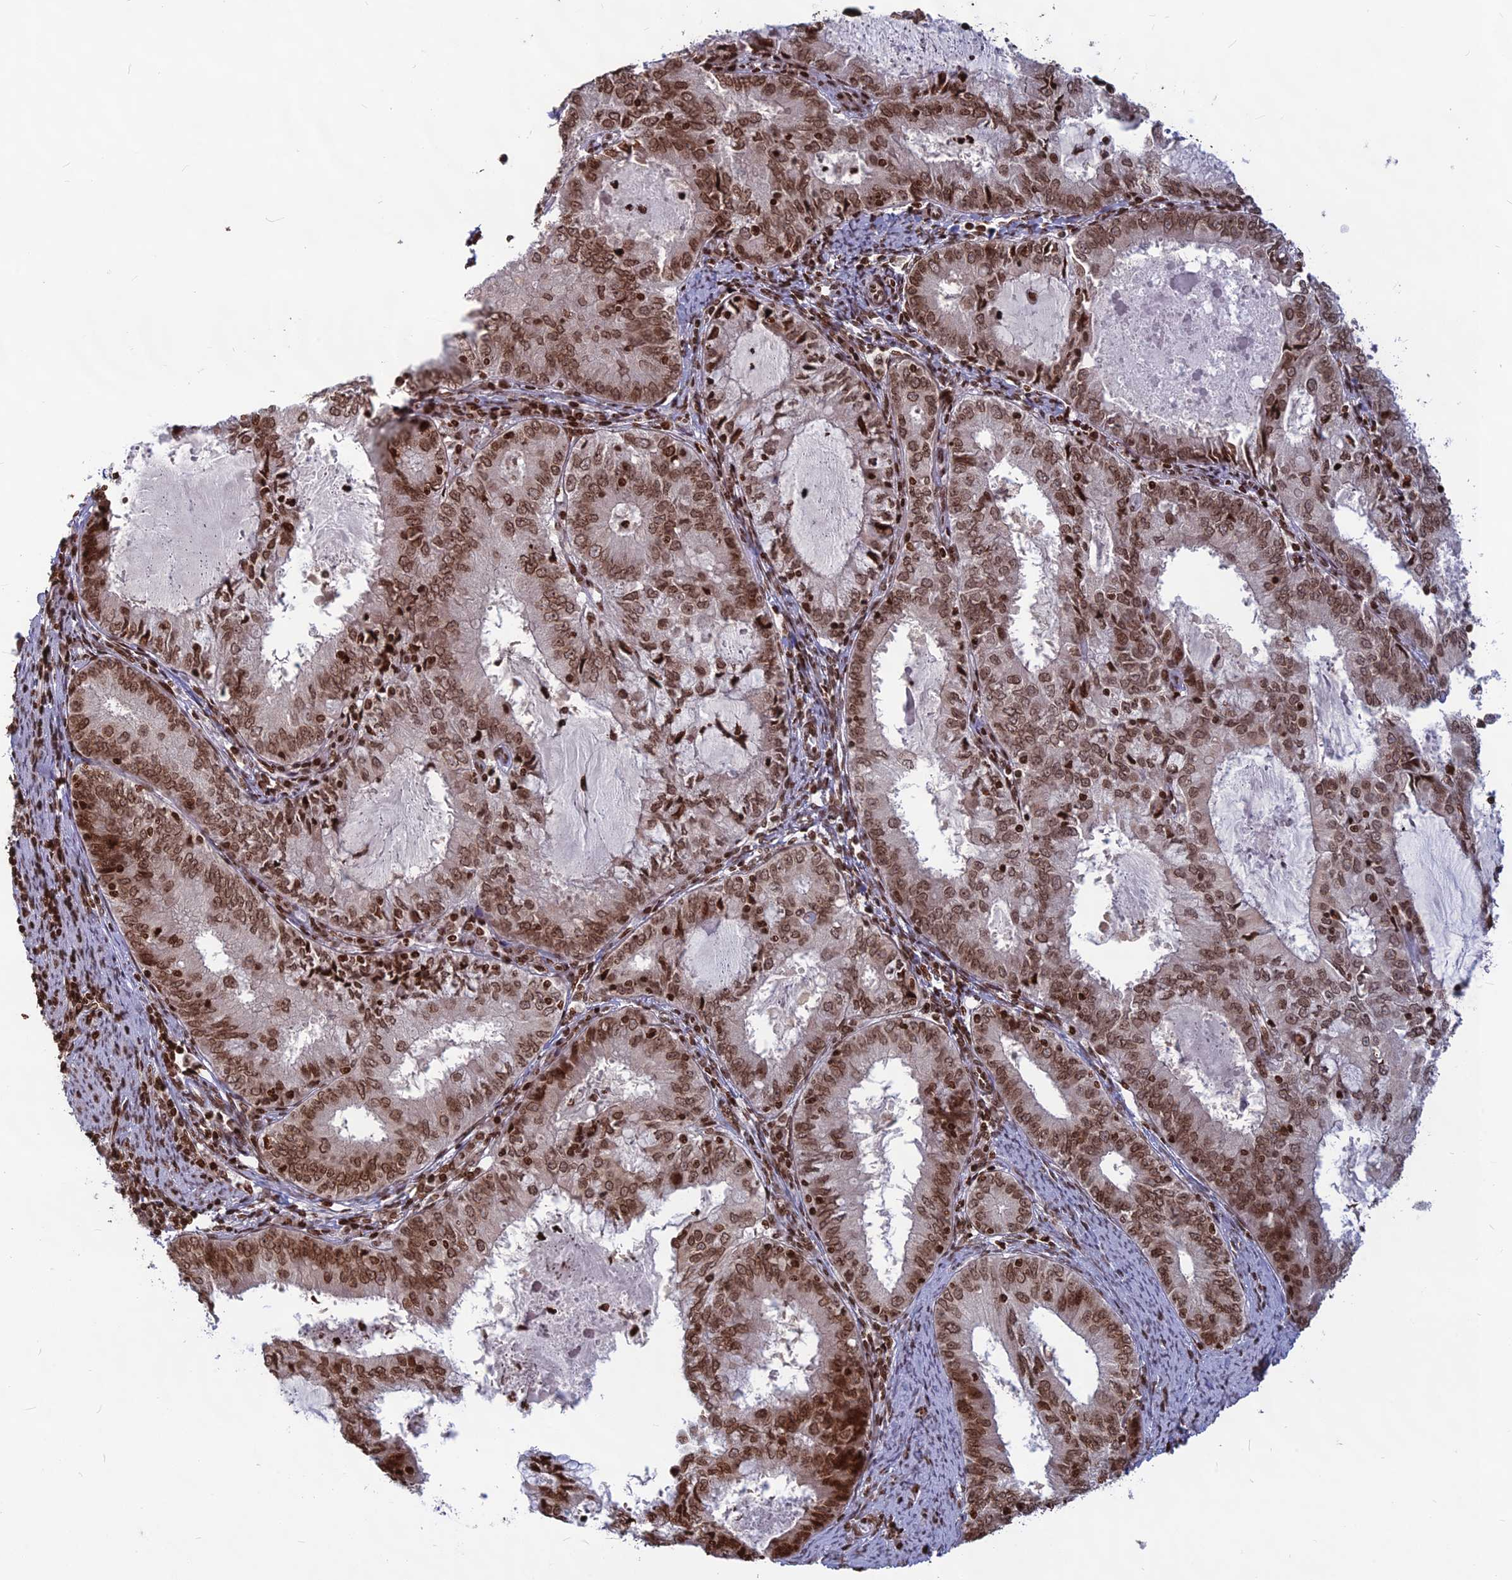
{"staining": {"intensity": "moderate", "quantity": ">75%", "location": "nuclear"}, "tissue": "endometrial cancer", "cell_type": "Tumor cells", "image_type": "cancer", "snomed": [{"axis": "morphology", "description": "Adenocarcinoma, NOS"}, {"axis": "topography", "description": "Endometrium"}], "caption": "Endometrial cancer (adenocarcinoma) stained with IHC reveals moderate nuclear staining in about >75% of tumor cells. The staining was performed using DAB, with brown indicating positive protein expression. Nuclei are stained blue with hematoxylin.", "gene": "TET2", "patient": {"sex": "female", "age": 57}}